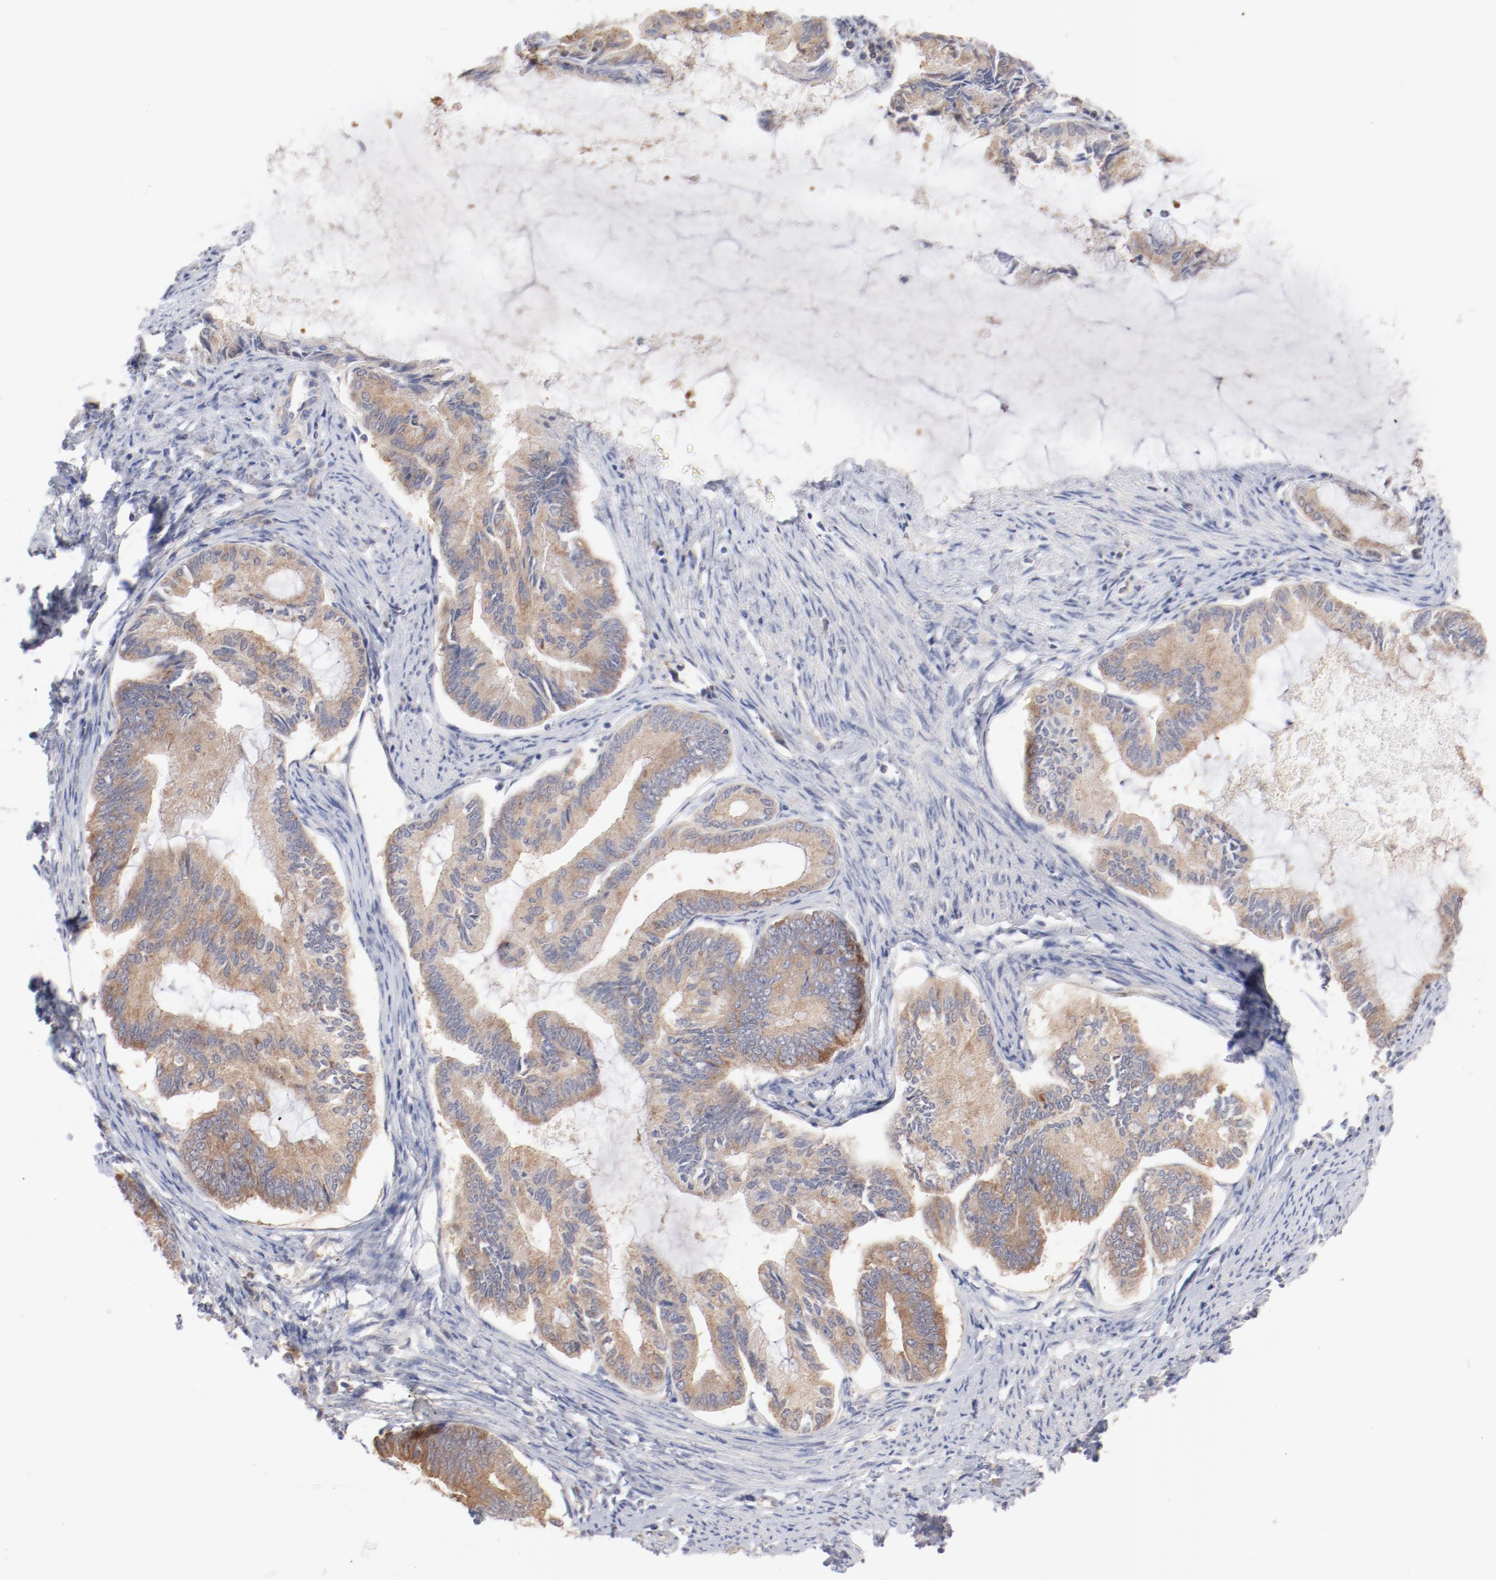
{"staining": {"intensity": "weak", "quantity": ">75%", "location": "cytoplasmic/membranous"}, "tissue": "endometrial cancer", "cell_type": "Tumor cells", "image_type": "cancer", "snomed": [{"axis": "morphology", "description": "Adenocarcinoma, NOS"}, {"axis": "topography", "description": "Endometrium"}], "caption": "Immunohistochemical staining of endometrial adenocarcinoma exhibits low levels of weak cytoplasmic/membranous staining in about >75% of tumor cells.", "gene": "SETD3", "patient": {"sex": "female", "age": 86}}